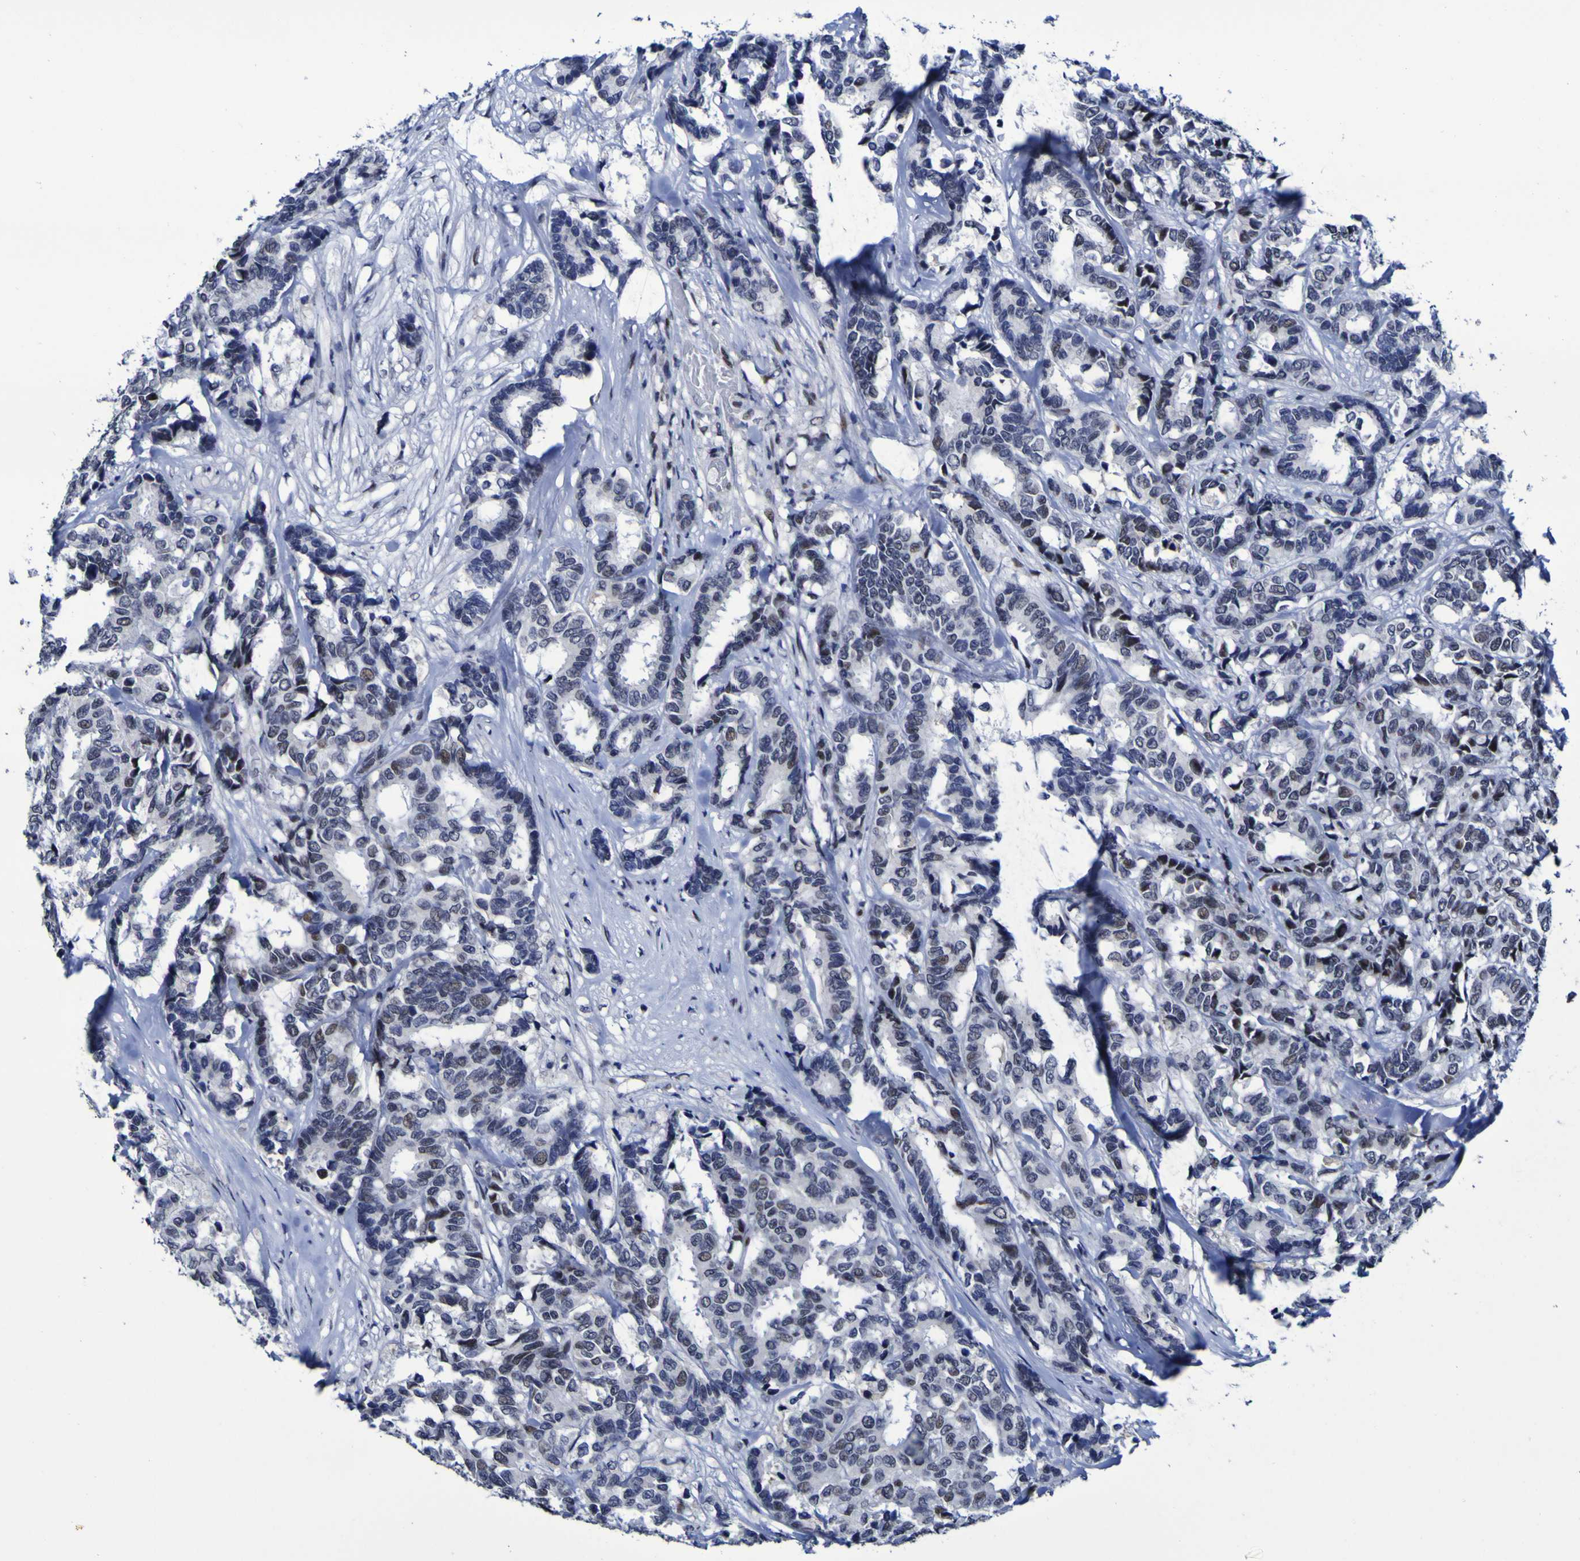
{"staining": {"intensity": "weak", "quantity": "25%-75%", "location": "nuclear"}, "tissue": "breast cancer", "cell_type": "Tumor cells", "image_type": "cancer", "snomed": [{"axis": "morphology", "description": "Duct carcinoma"}, {"axis": "topography", "description": "Breast"}], "caption": "A brown stain highlights weak nuclear expression of a protein in human intraductal carcinoma (breast) tumor cells.", "gene": "MBD3", "patient": {"sex": "female", "age": 87}}